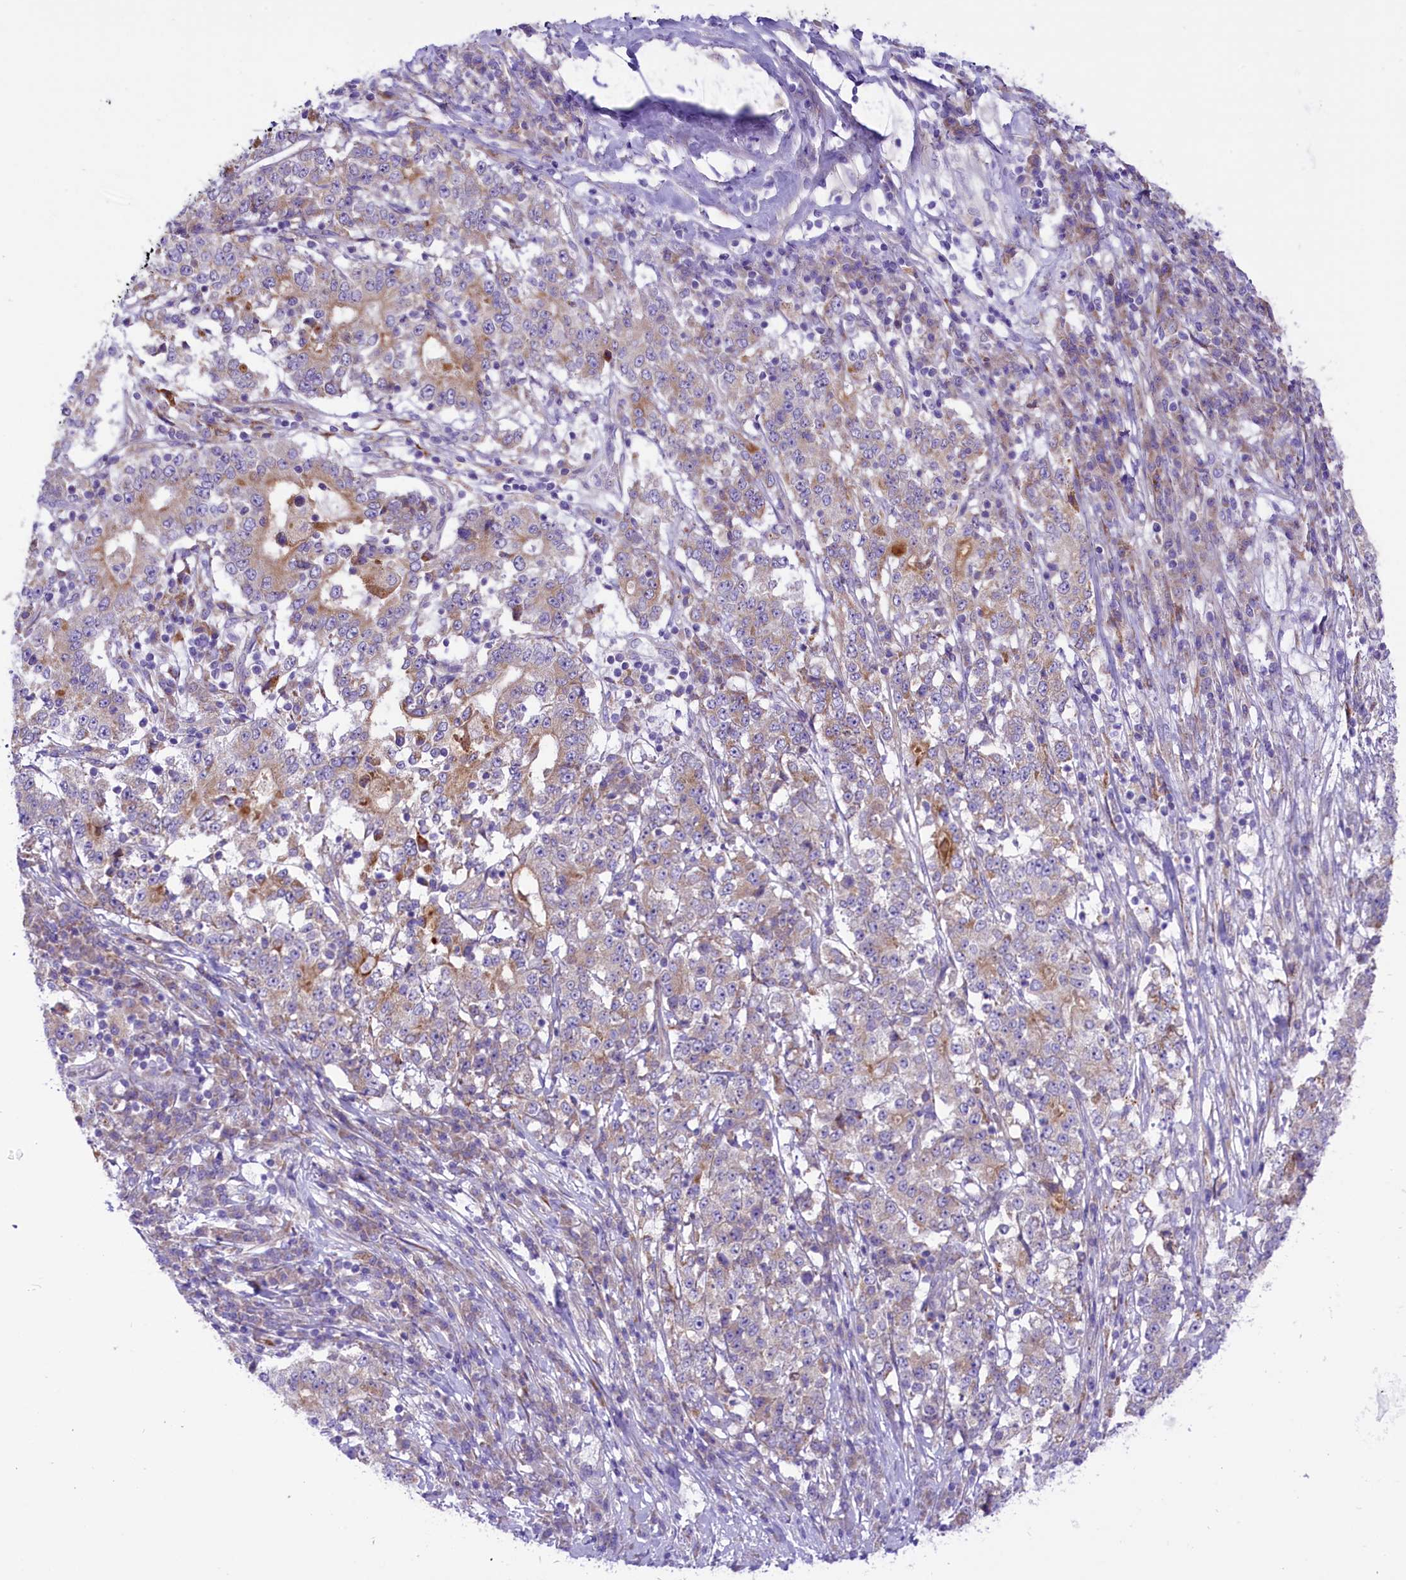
{"staining": {"intensity": "weak", "quantity": "<25%", "location": "cytoplasmic/membranous"}, "tissue": "stomach cancer", "cell_type": "Tumor cells", "image_type": "cancer", "snomed": [{"axis": "morphology", "description": "Adenocarcinoma, NOS"}, {"axis": "topography", "description": "Stomach"}], "caption": "This is an IHC image of human stomach adenocarcinoma. There is no staining in tumor cells.", "gene": "PTPRU", "patient": {"sex": "male", "age": 59}}